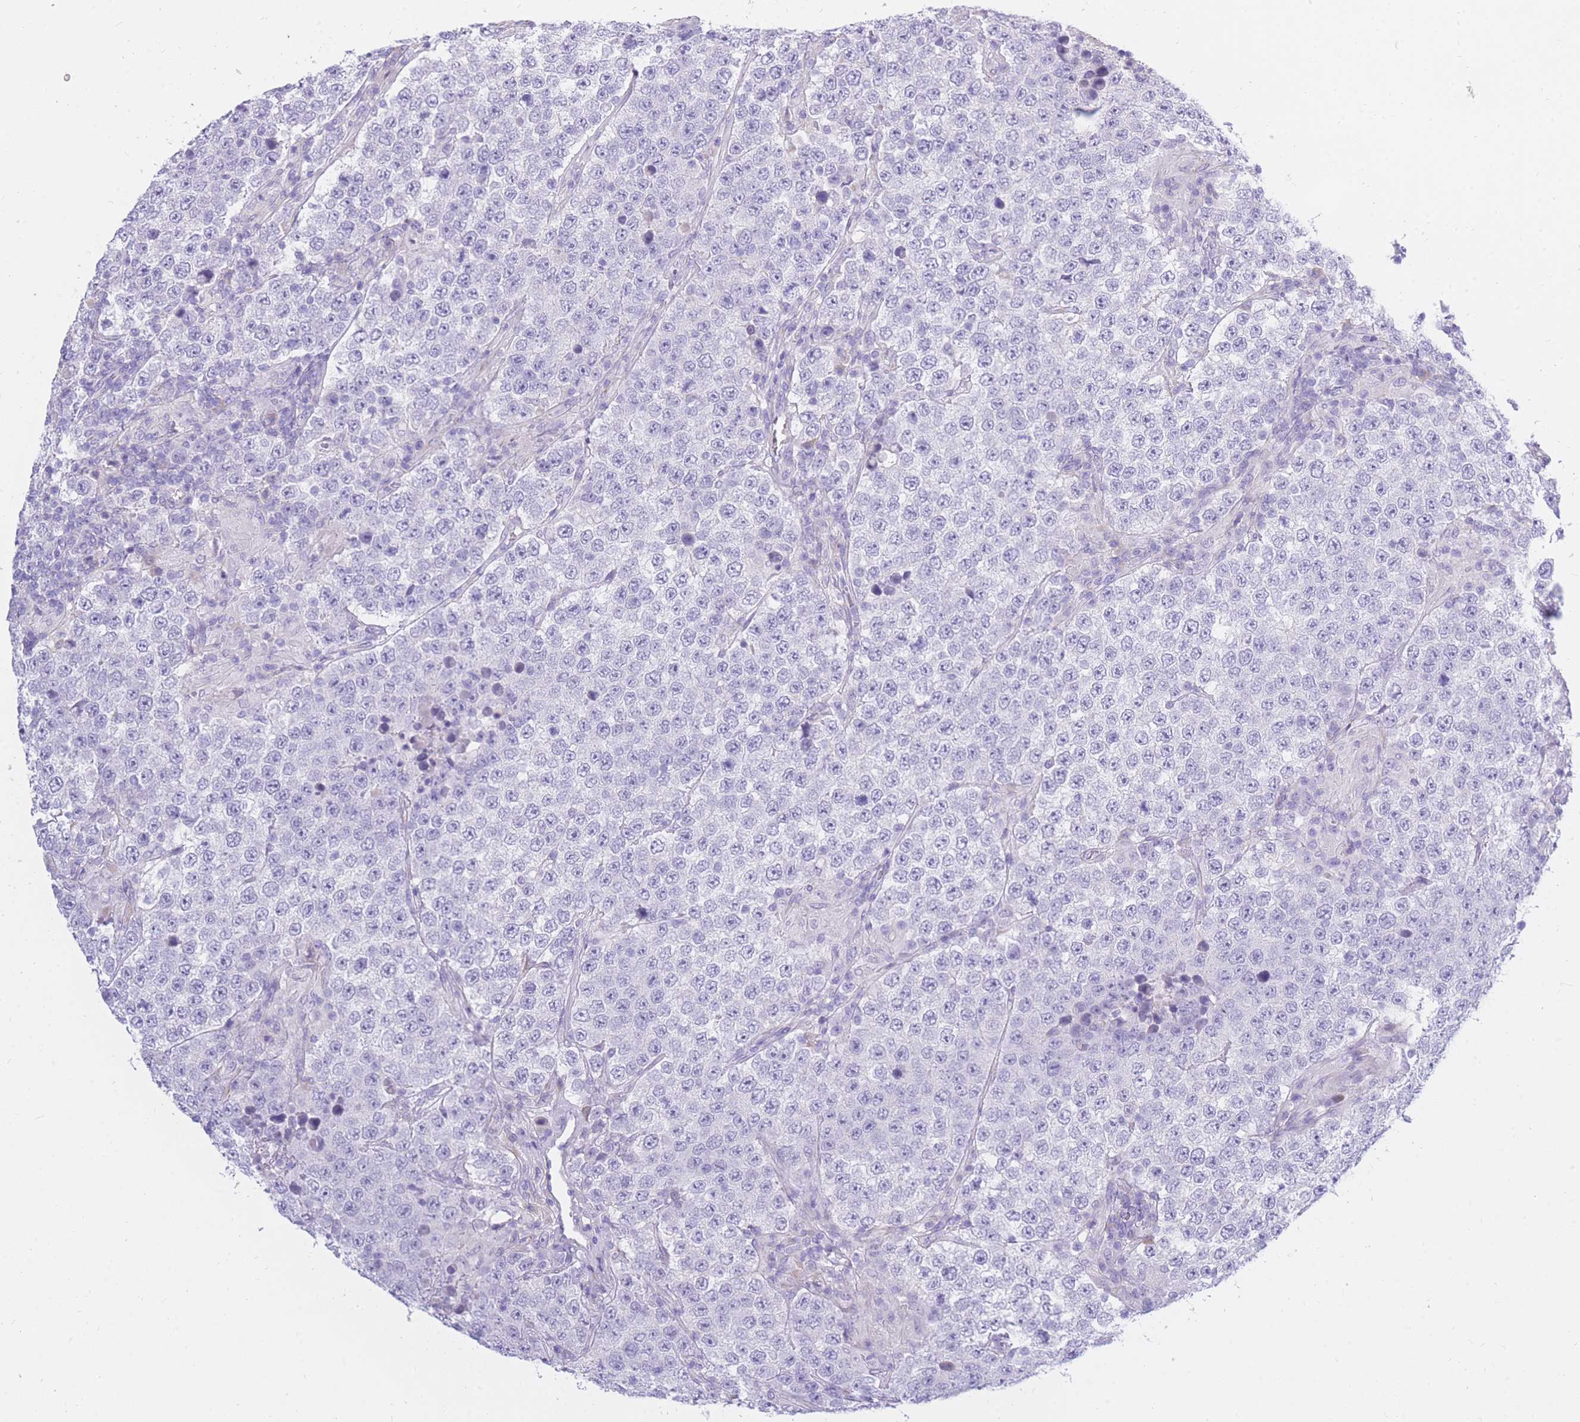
{"staining": {"intensity": "negative", "quantity": "none", "location": "none"}, "tissue": "testis cancer", "cell_type": "Tumor cells", "image_type": "cancer", "snomed": [{"axis": "morphology", "description": "Normal tissue, NOS"}, {"axis": "morphology", "description": "Urothelial carcinoma, High grade"}, {"axis": "morphology", "description": "Seminoma, NOS"}, {"axis": "morphology", "description": "Carcinoma, Embryonal, NOS"}, {"axis": "topography", "description": "Urinary bladder"}, {"axis": "topography", "description": "Testis"}], "caption": "Tumor cells show no significant protein staining in high-grade urothelial carcinoma (testis).", "gene": "TPSD1", "patient": {"sex": "male", "age": 41}}